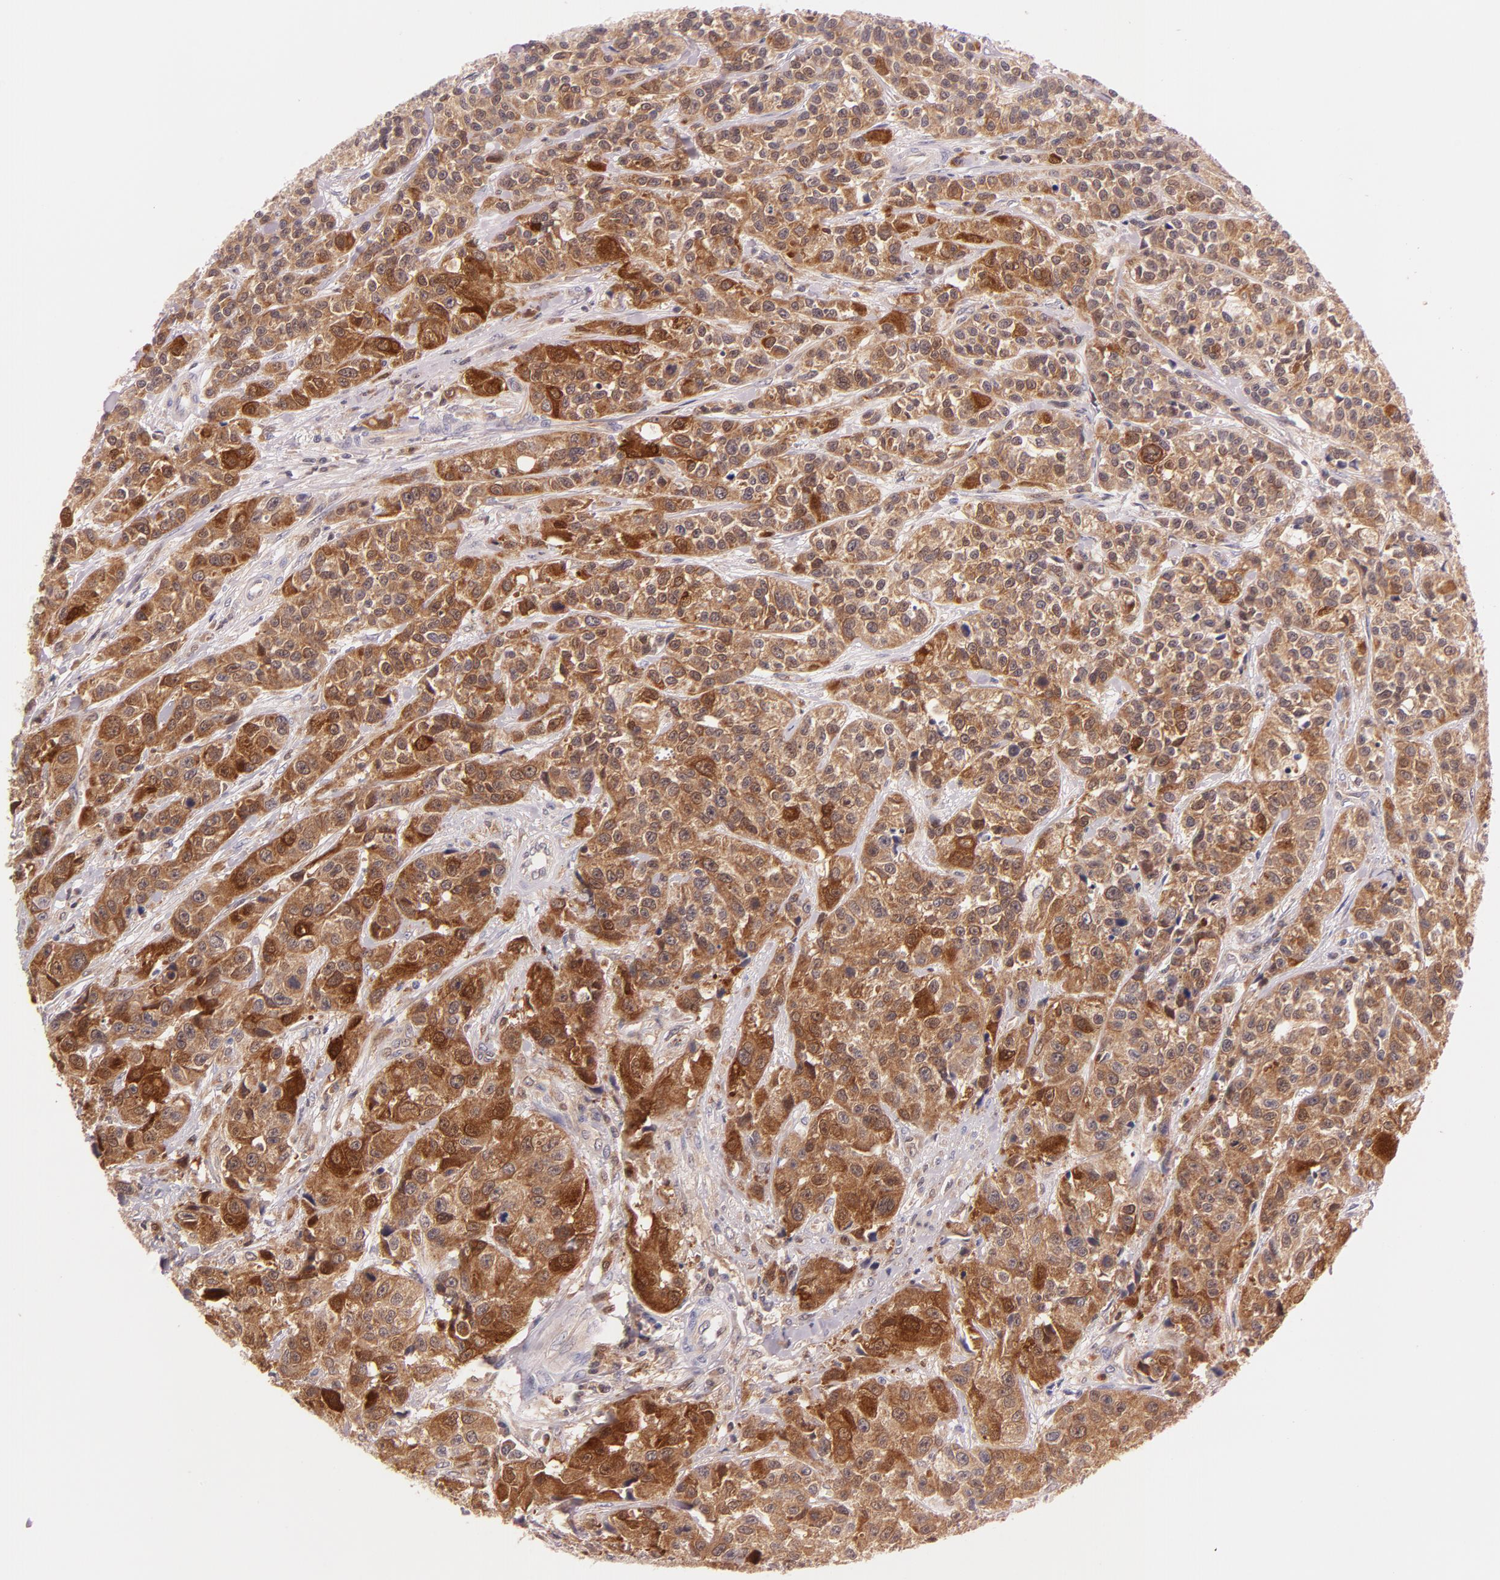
{"staining": {"intensity": "strong", "quantity": ">75%", "location": "cytoplasmic/membranous"}, "tissue": "urothelial cancer", "cell_type": "Tumor cells", "image_type": "cancer", "snomed": [{"axis": "morphology", "description": "Urothelial carcinoma, High grade"}, {"axis": "topography", "description": "Urinary bladder"}], "caption": "Immunohistochemical staining of urothelial cancer demonstrates strong cytoplasmic/membranous protein staining in approximately >75% of tumor cells.", "gene": "BID", "patient": {"sex": "female", "age": 81}}